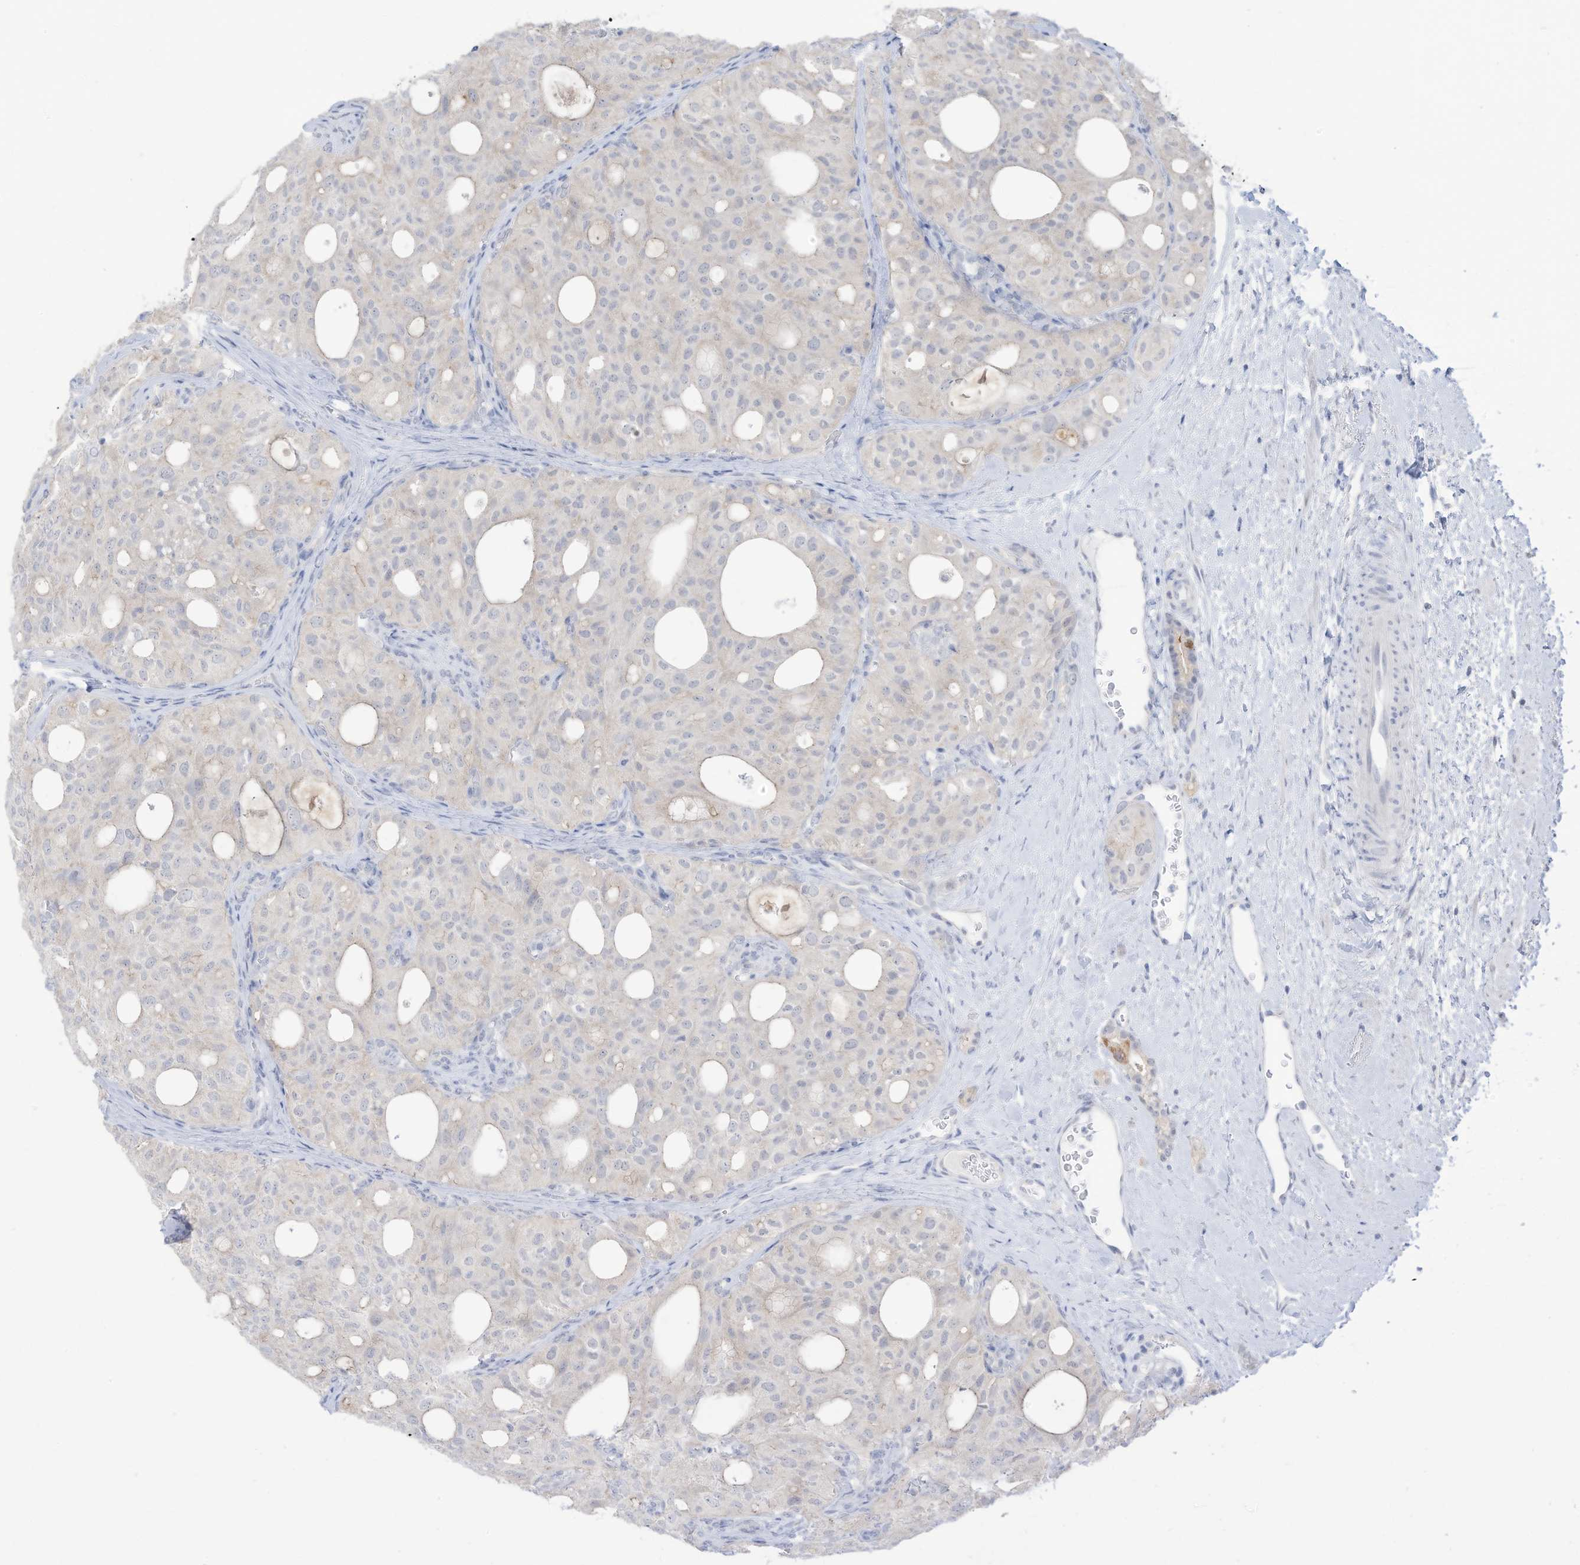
{"staining": {"intensity": "negative", "quantity": "none", "location": "none"}, "tissue": "thyroid cancer", "cell_type": "Tumor cells", "image_type": "cancer", "snomed": [{"axis": "morphology", "description": "Follicular adenoma carcinoma, NOS"}, {"axis": "topography", "description": "Thyroid gland"}], "caption": "High power microscopy photomicrograph of an IHC histopathology image of thyroid cancer, revealing no significant staining in tumor cells.", "gene": "OGT", "patient": {"sex": "male", "age": 75}}